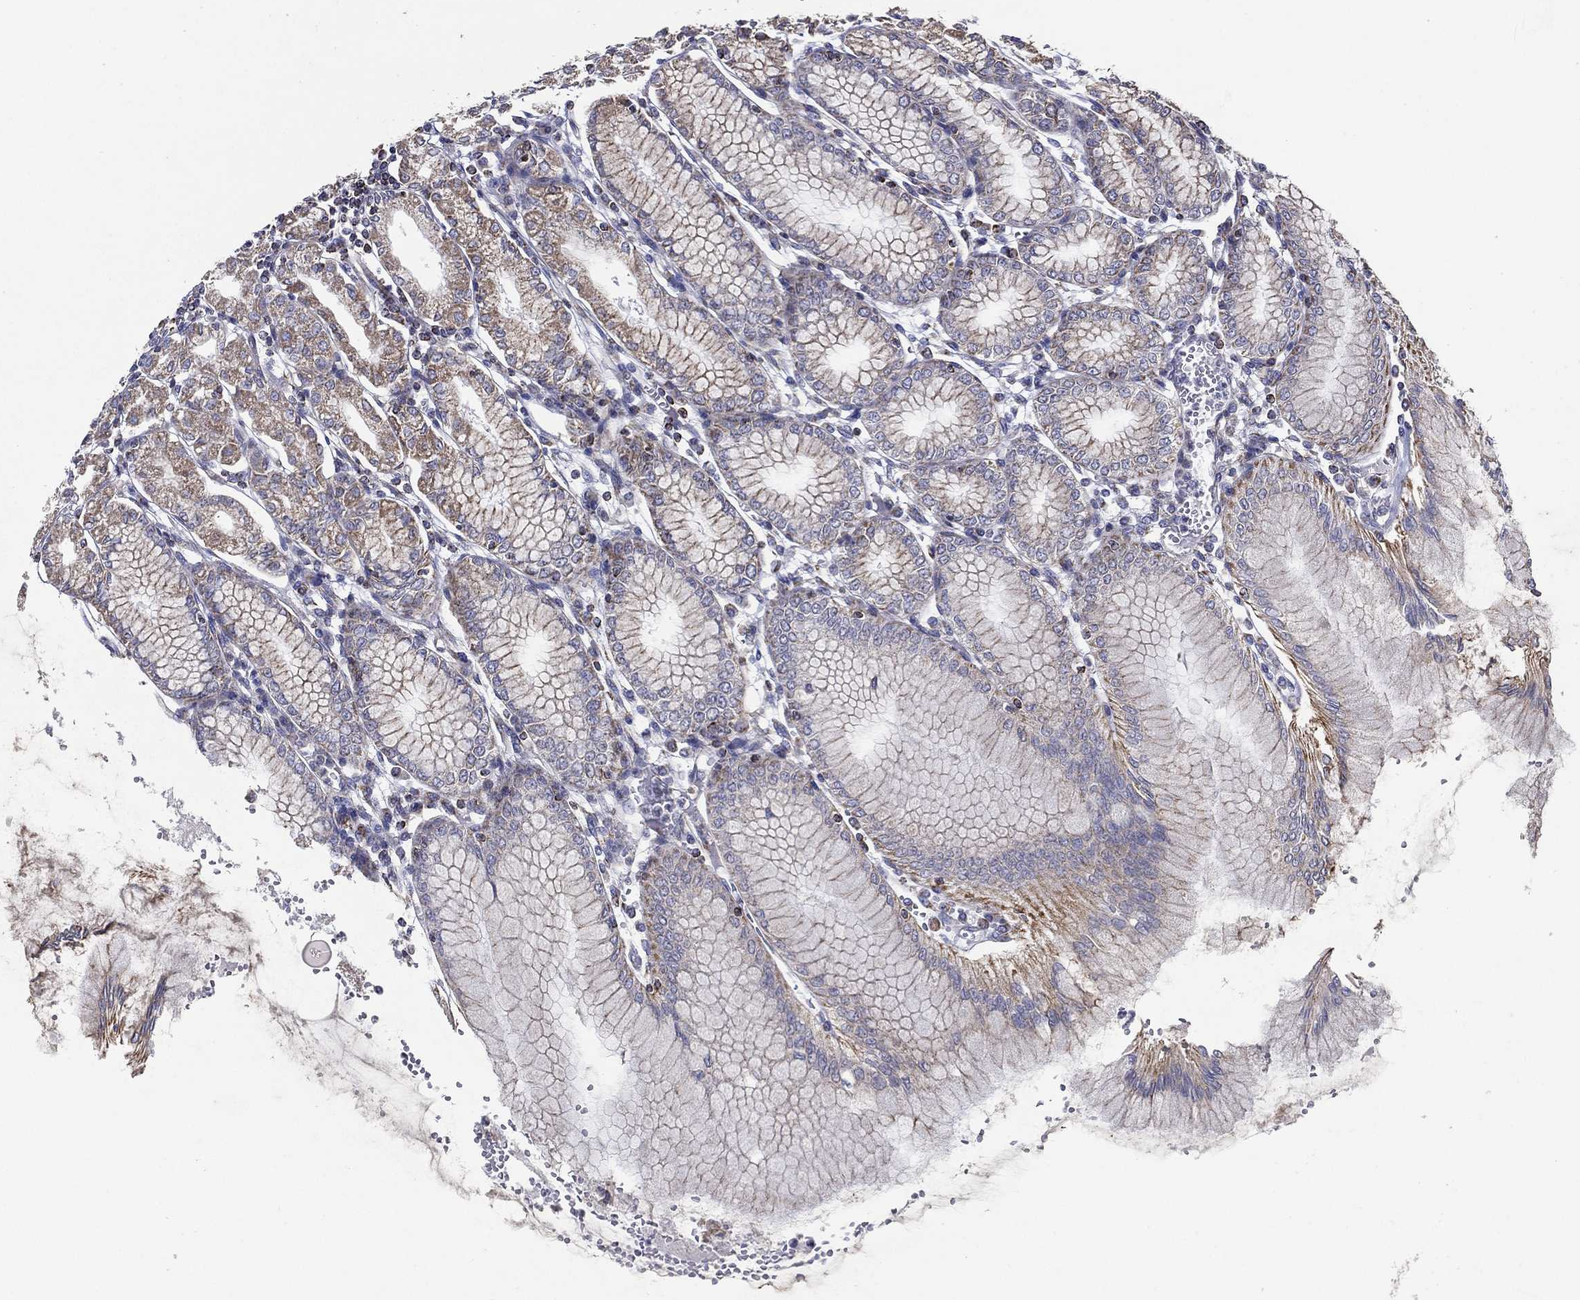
{"staining": {"intensity": "moderate", "quantity": "25%-75%", "location": "cytoplasmic/membranous"}, "tissue": "stomach", "cell_type": "Glandular cells", "image_type": "normal", "snomed": [{"axis": "morphology", "description": "Normal tissue, NOS"}, {"axis": "topography", "description": "Skeletal muscle"}, {"axis": "topography", "description": "Stomach"}], "caption": "A brown stain highlights moderate cytoplasmic/membranous expression of a protein in glandular cells of unremarkable human stomach.", "gene": "SFXN1", "patient": {"sex": "female", "age": 57}}